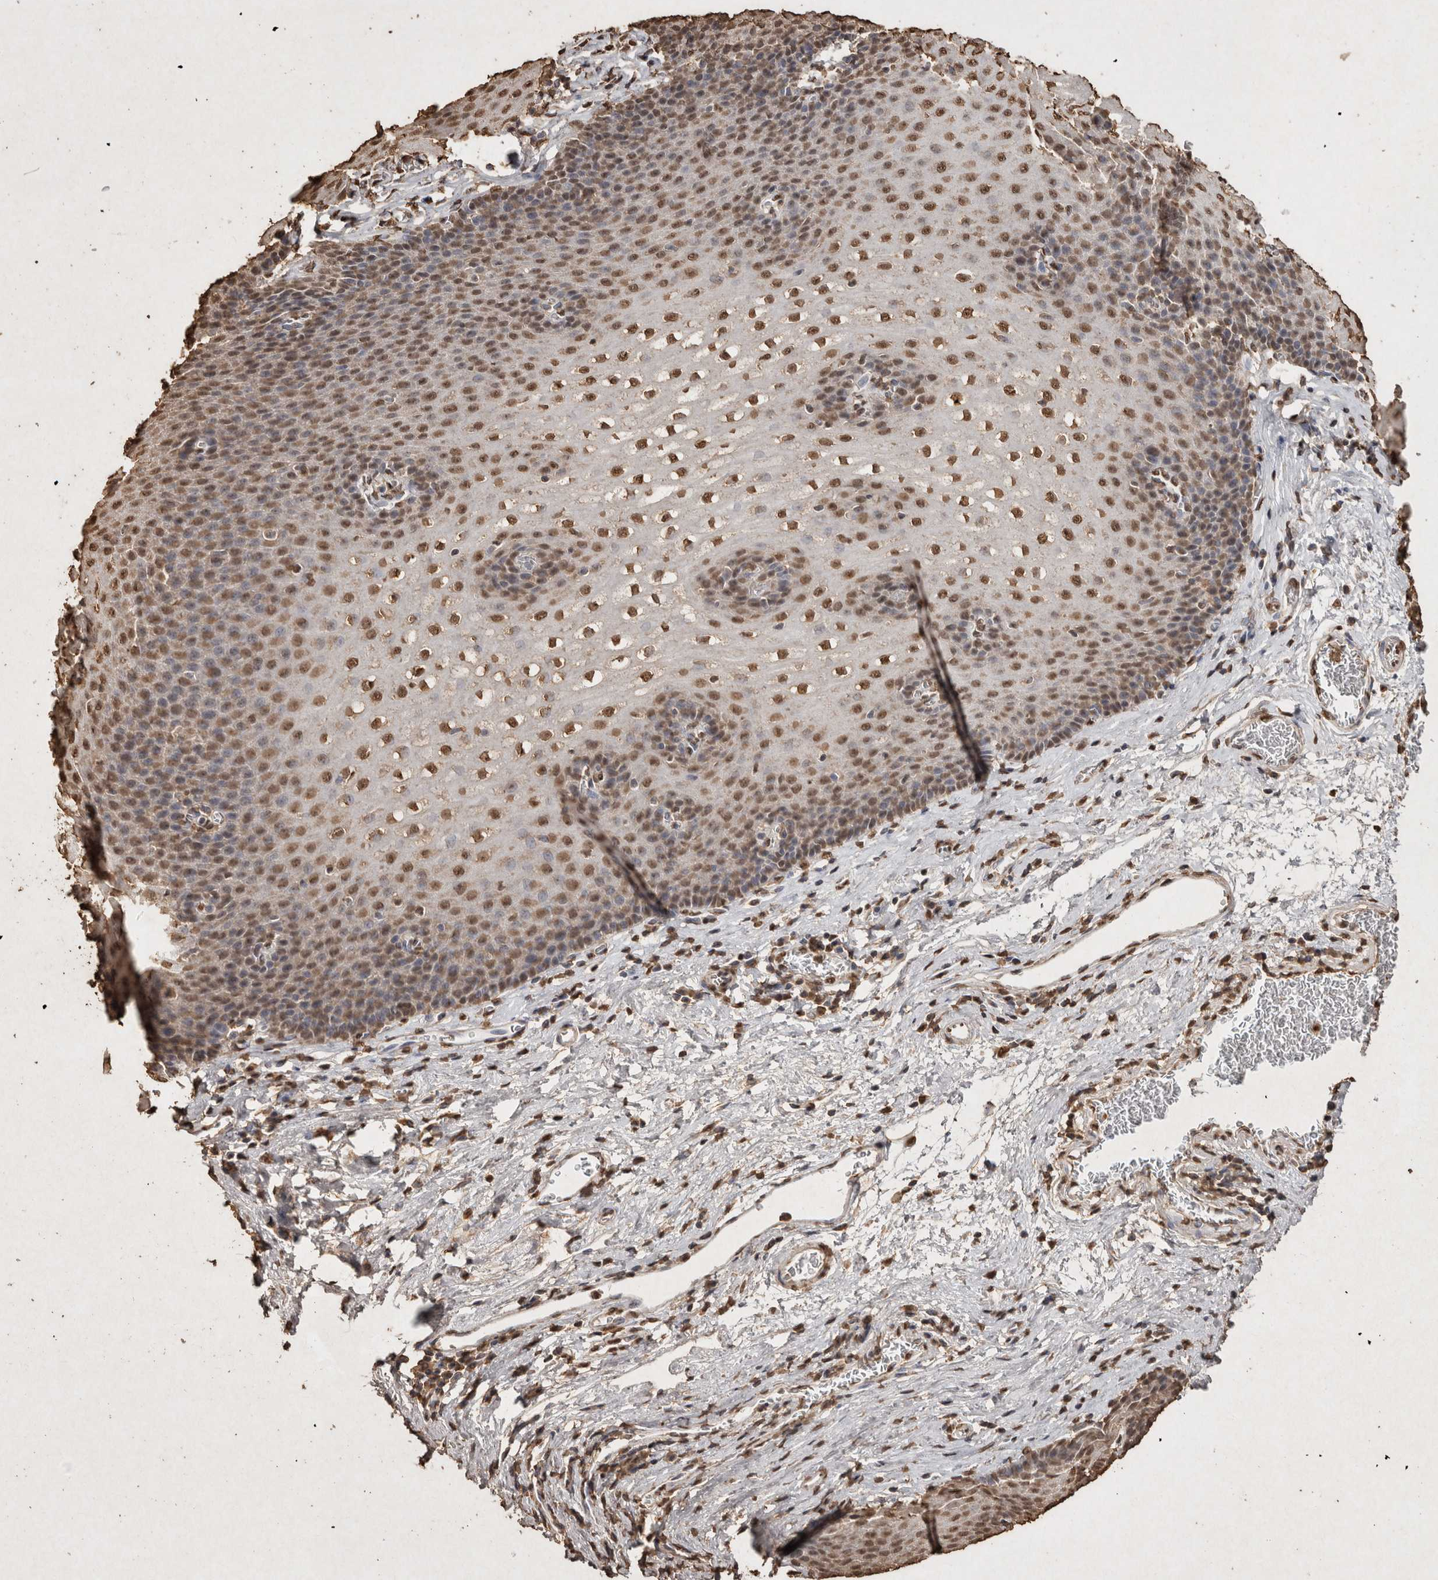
{"staining": {"intensity": "moderate", "quantity": ">75%", "location": "nuclear"}, "tissue": "esophagus", "cell_type": "Squamous epithelial cells", "image_type": "normal", "snomed": [{"axis": "morphology", "description": "Normal tissue, NOS"}, {"axis": "topography", "description": "Esophagus"}], "caption": "There is medium levels of moderate nuclear staining in squamous epithelial cells of normal esophagus, as demonstrated by immunohistochemical staining (brown color).", "gene": "FSTL3", "patient": {"sex": "male", "age": 48}}